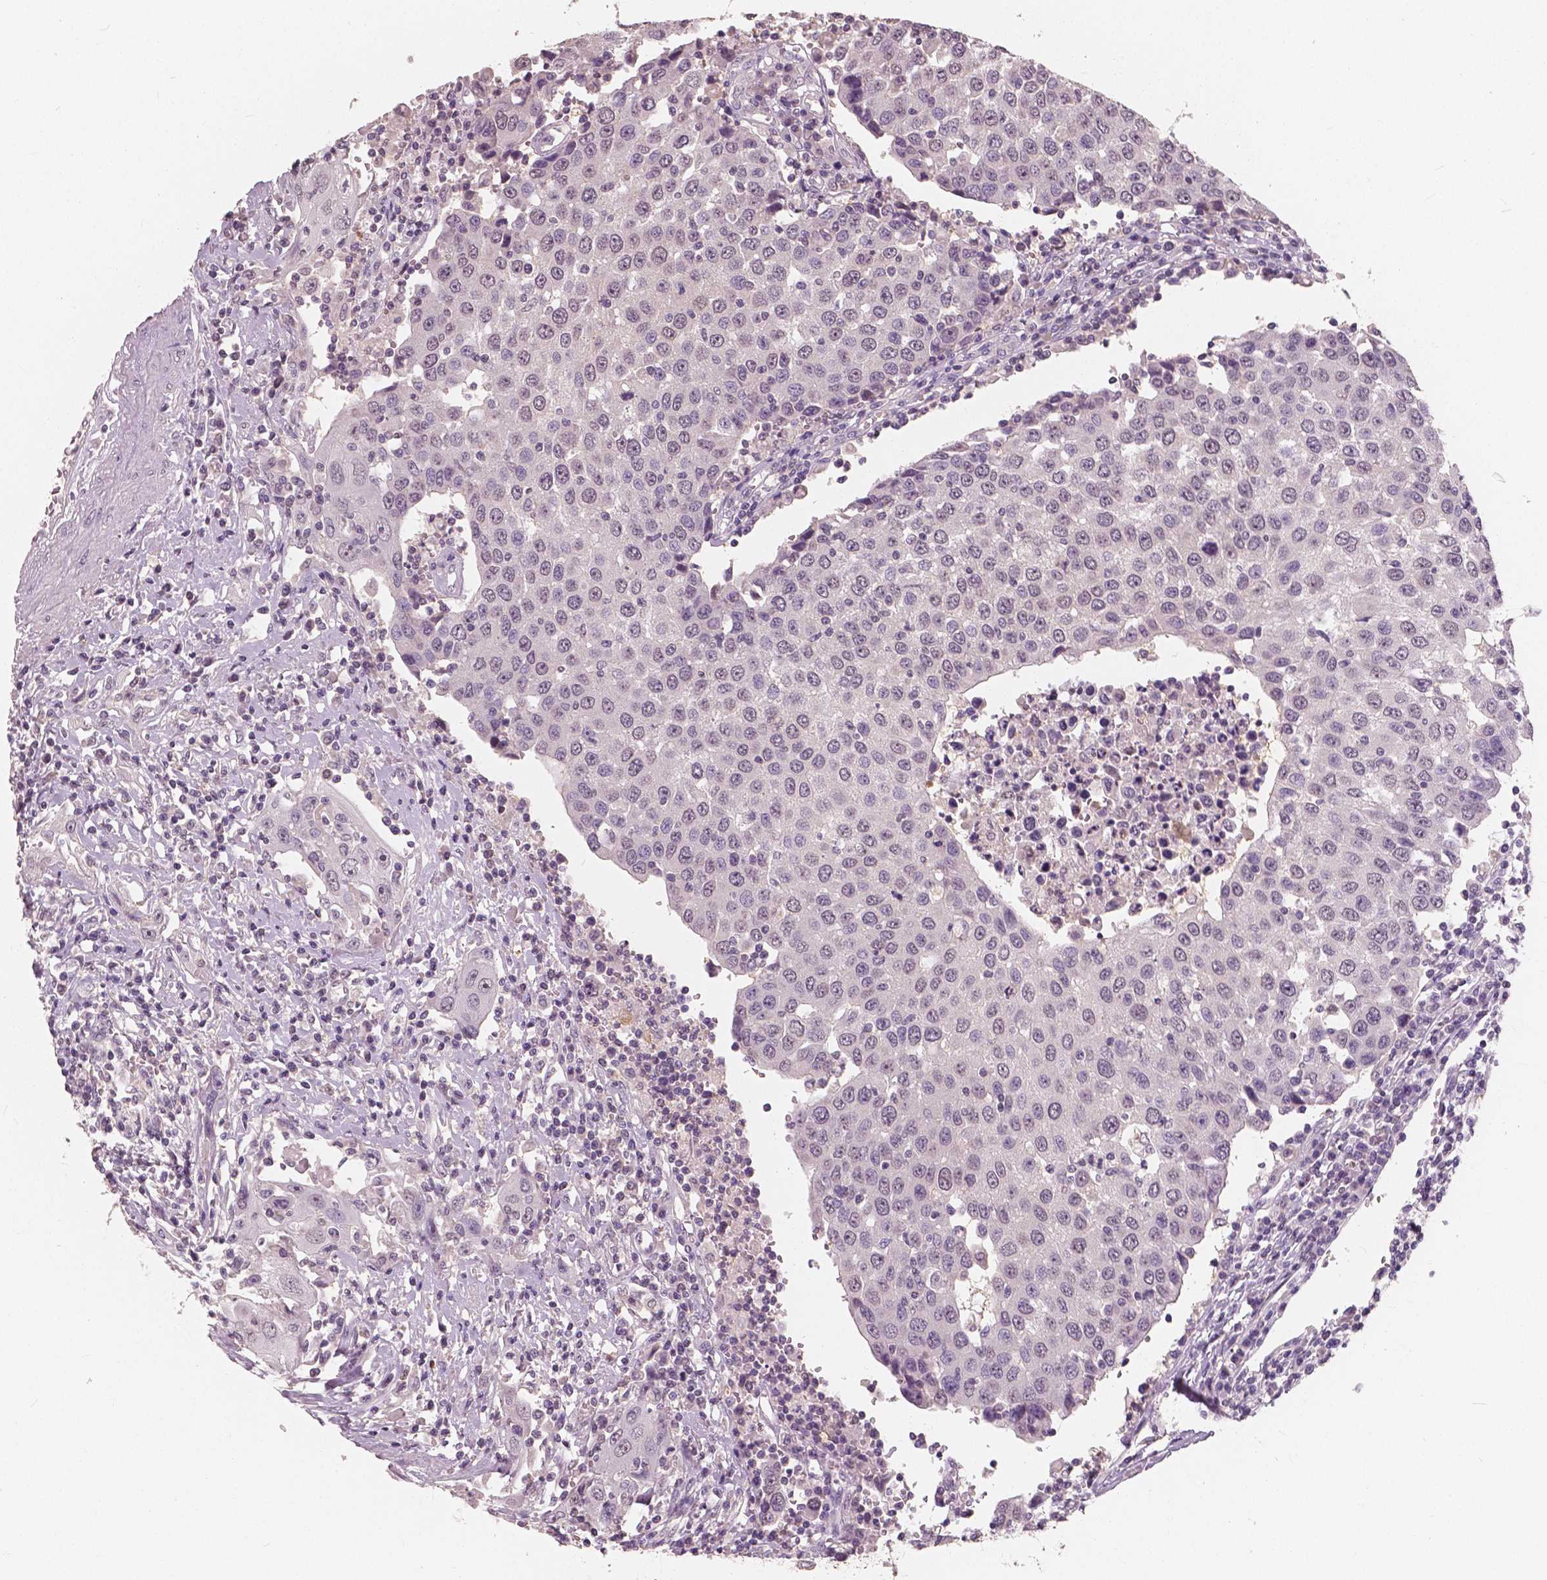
{"staining": {"intensity": "weak", "quantity": "<25%", "location": "nuclear"}, "tissue": "urothelial cancer", "cell_type": "Tumor cells", "image_type": "cancer", "snomed": [{"axis": "morphology", "description": "Urothelial carcinoma, High grade"}, {"axis": "topography", "description": "Urinary bladder"}], "caption": "Tumor cells are negative for brown protein staining in urothelial carcinoma (high-grade). (Brightfield microscopy of DAB (3,3'-diaminobenzidine) immunohistochemistry at high magnification).", "gene": "SAT2", "patient": {"sex": "female", "age": 85}}